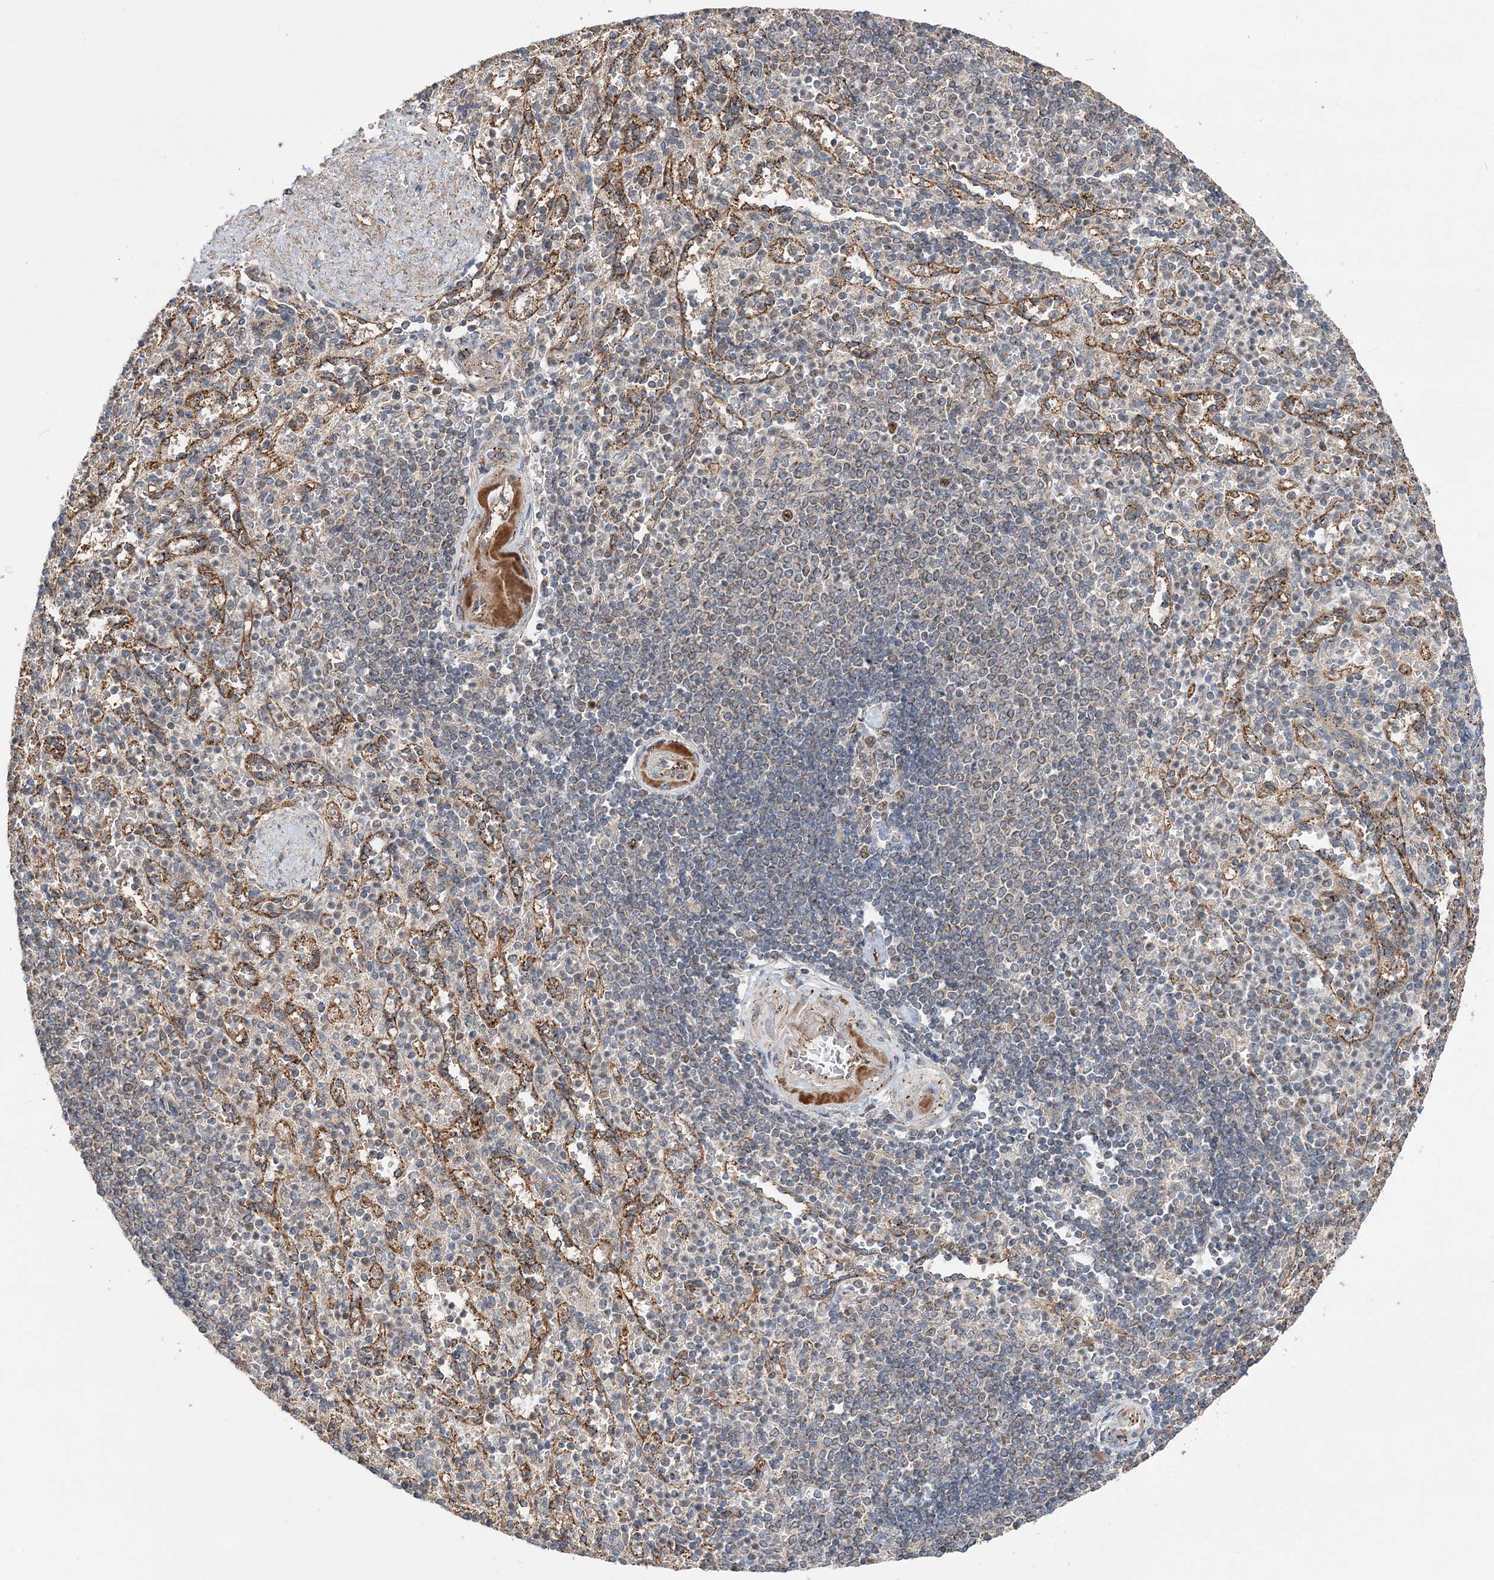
{"staining": {"intensity": "negative", "quantity": "none", "location": "none"}, "tissue": "spleen", "cell_type": "Cells in red pulp", "image_type": "normal", "snomed": [{"axis": "morphology", "description": "Normal tissue, NOS"}, {"axis": "topography", "description": "Spleen"}], "caption": "Immunohistochemical staining of normal human spleen reveals no significant positivity in cells in red pulp. (Brightfield microscopy of DAB IHC at high magnification).", "gene": "KIF4A", "patient": {"sex": "female", "age": 74}}